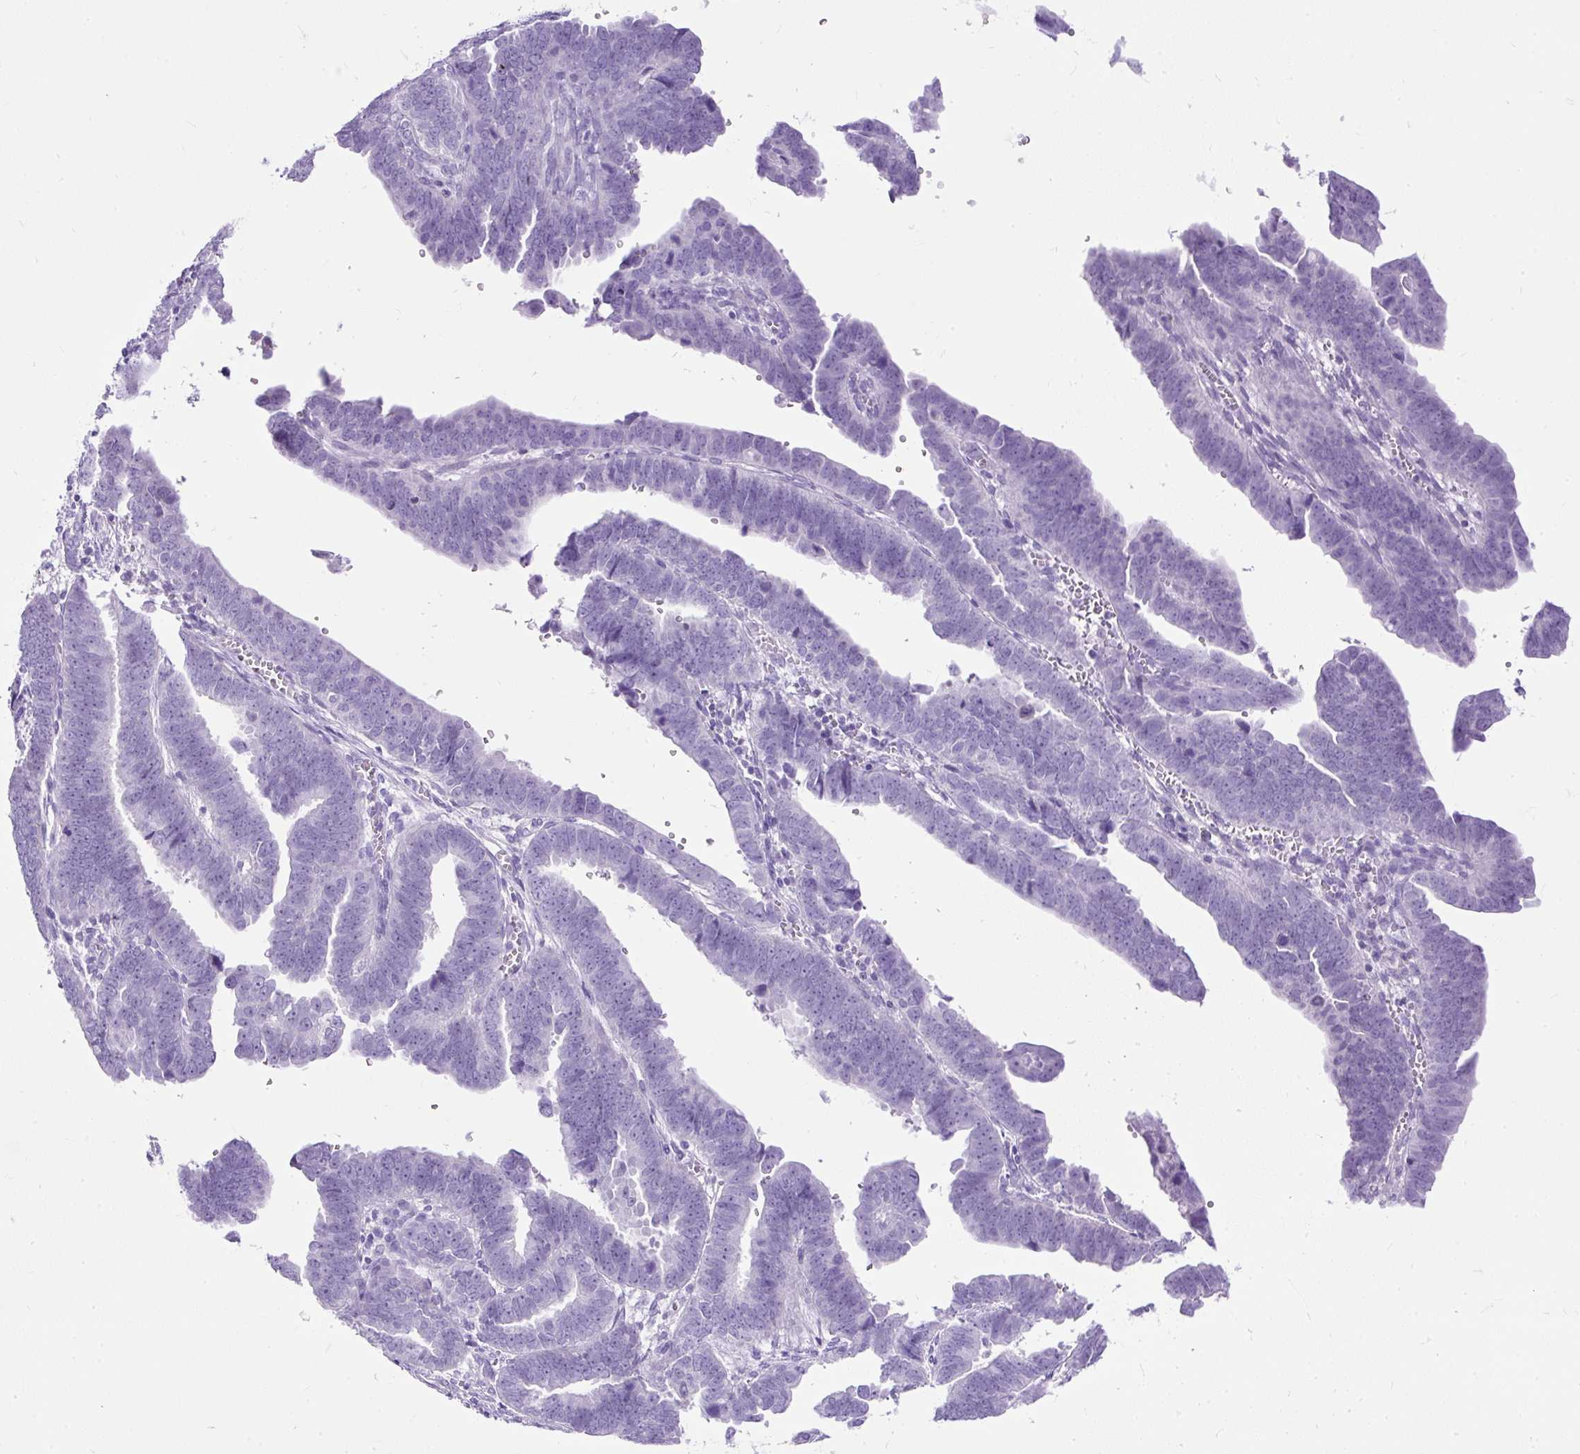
{"staining": {"intensity": "negative", "quantity": "none", "location": "none"}, "tissue": "endometrial cancer", "cell_type": "Tumor cells", "image_type": "cancer", "snomed": [{"axis": "morphology", "description": "Adenocarcinoma, NOS"}, {"axis": "topography", "description": "Endometrium"}], "caption": "DAB immunohistochemical staining of human endometrial cancer (adenocarcinoma) displays no significant positivity in tumor cells. (DAB immunohistochemistry, high magnification).", "gene": "HEY1", "patient": {"sex": "female", "age": 75}}